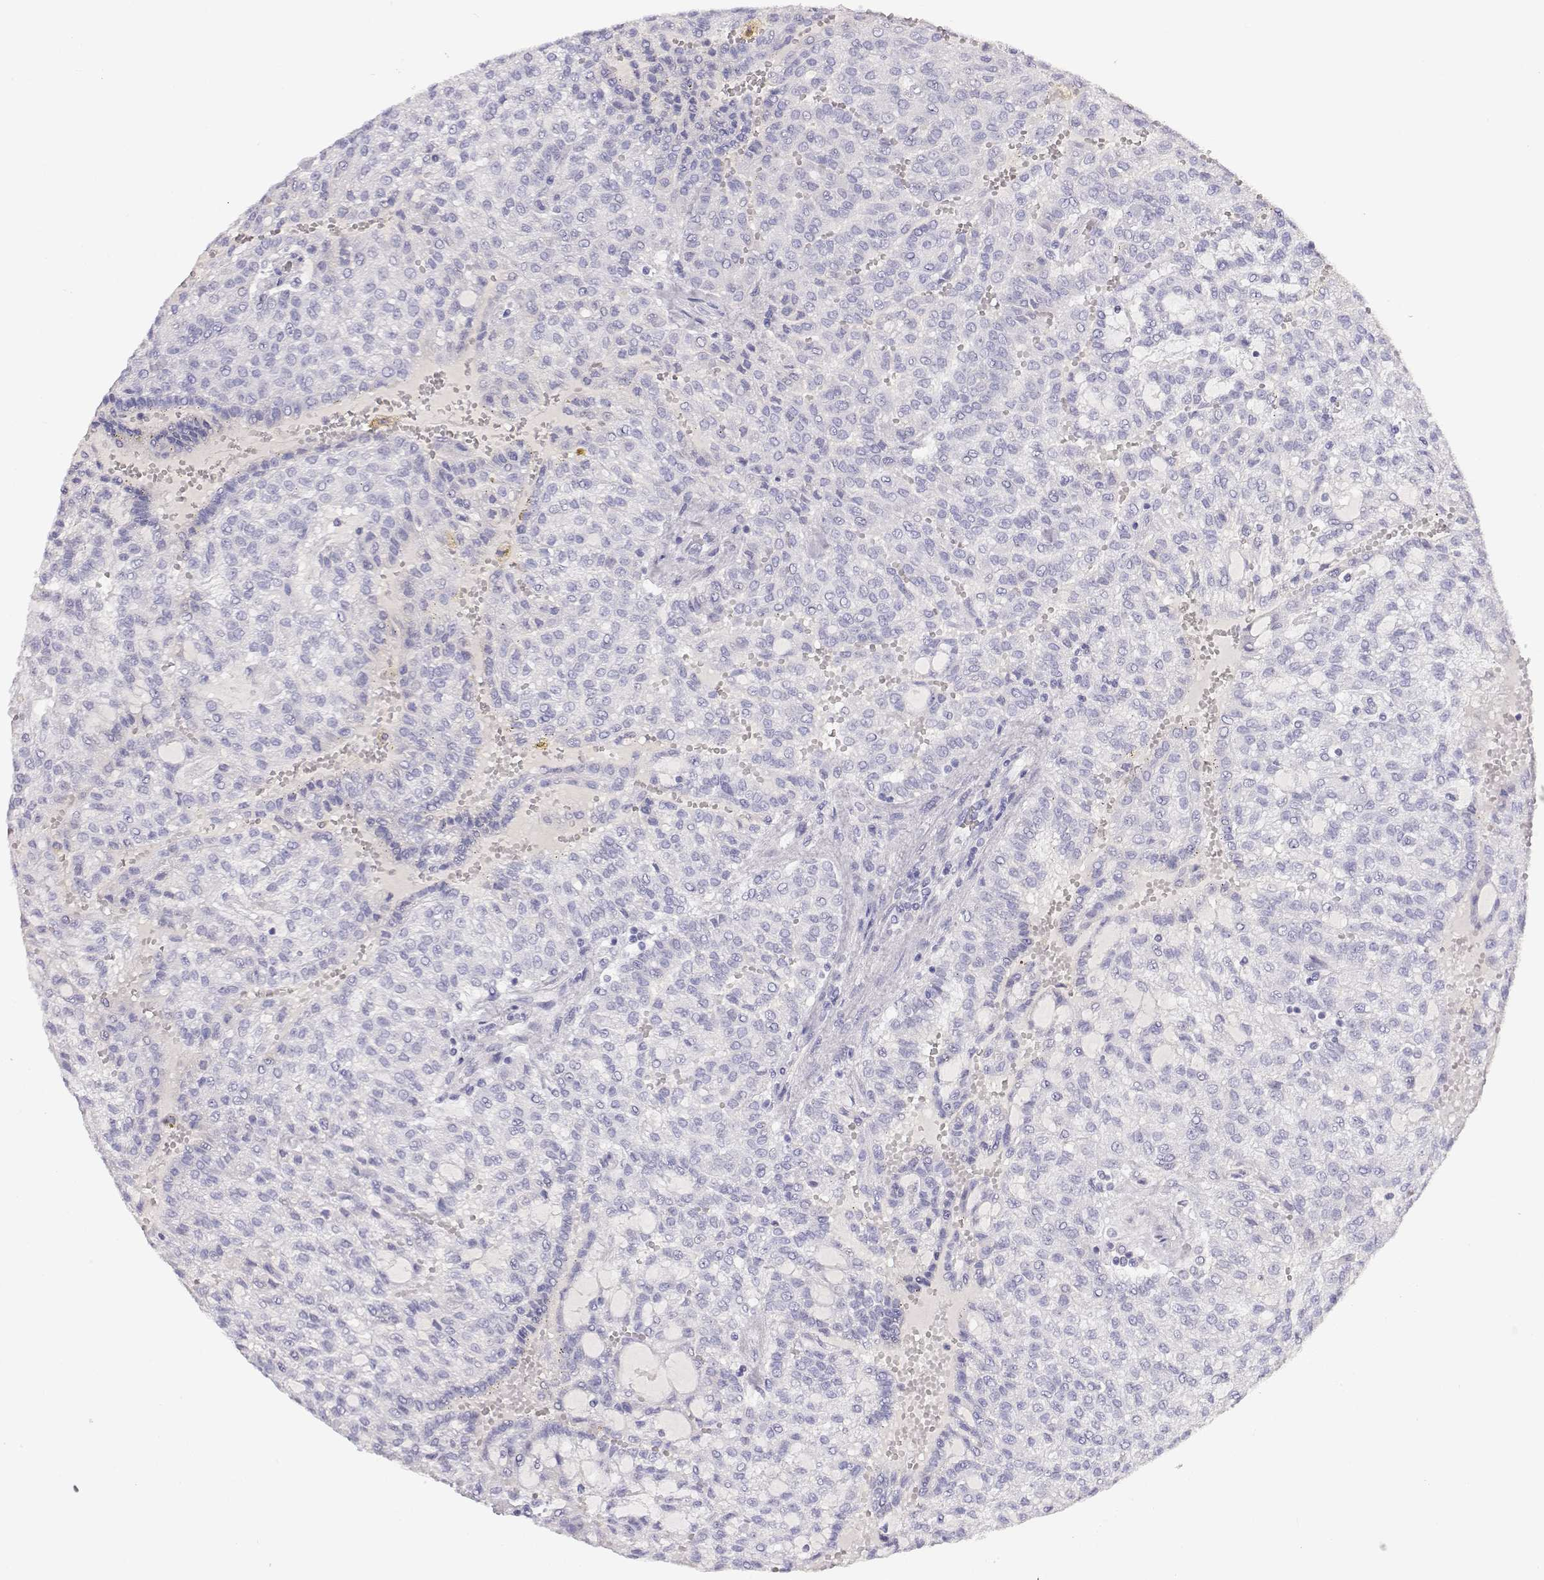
{"staining": {"intensity": "negative", "quantity": "none", "location": "none"}, "tissue": "renal cancer", "cell_type": "Tumor cells", "image_type": "cancer", "snomed": [{"axis": "morphology", "description": "Adenocarcinoma, NOS"}, {"axis": "topography", "description": "Kidney"}], "caption": "Photomicrograph shows no protein expression in tumor cells of adenocarcinoma (renal) tissue. Brightfield microscopy of IHC stained with DAB (3,3'-diaminobenzidine) (brown) and hematoxylin (blue), captured at high magnification.", "gene": "GPR174", "patient": {"sex": "male", "age": 63}}